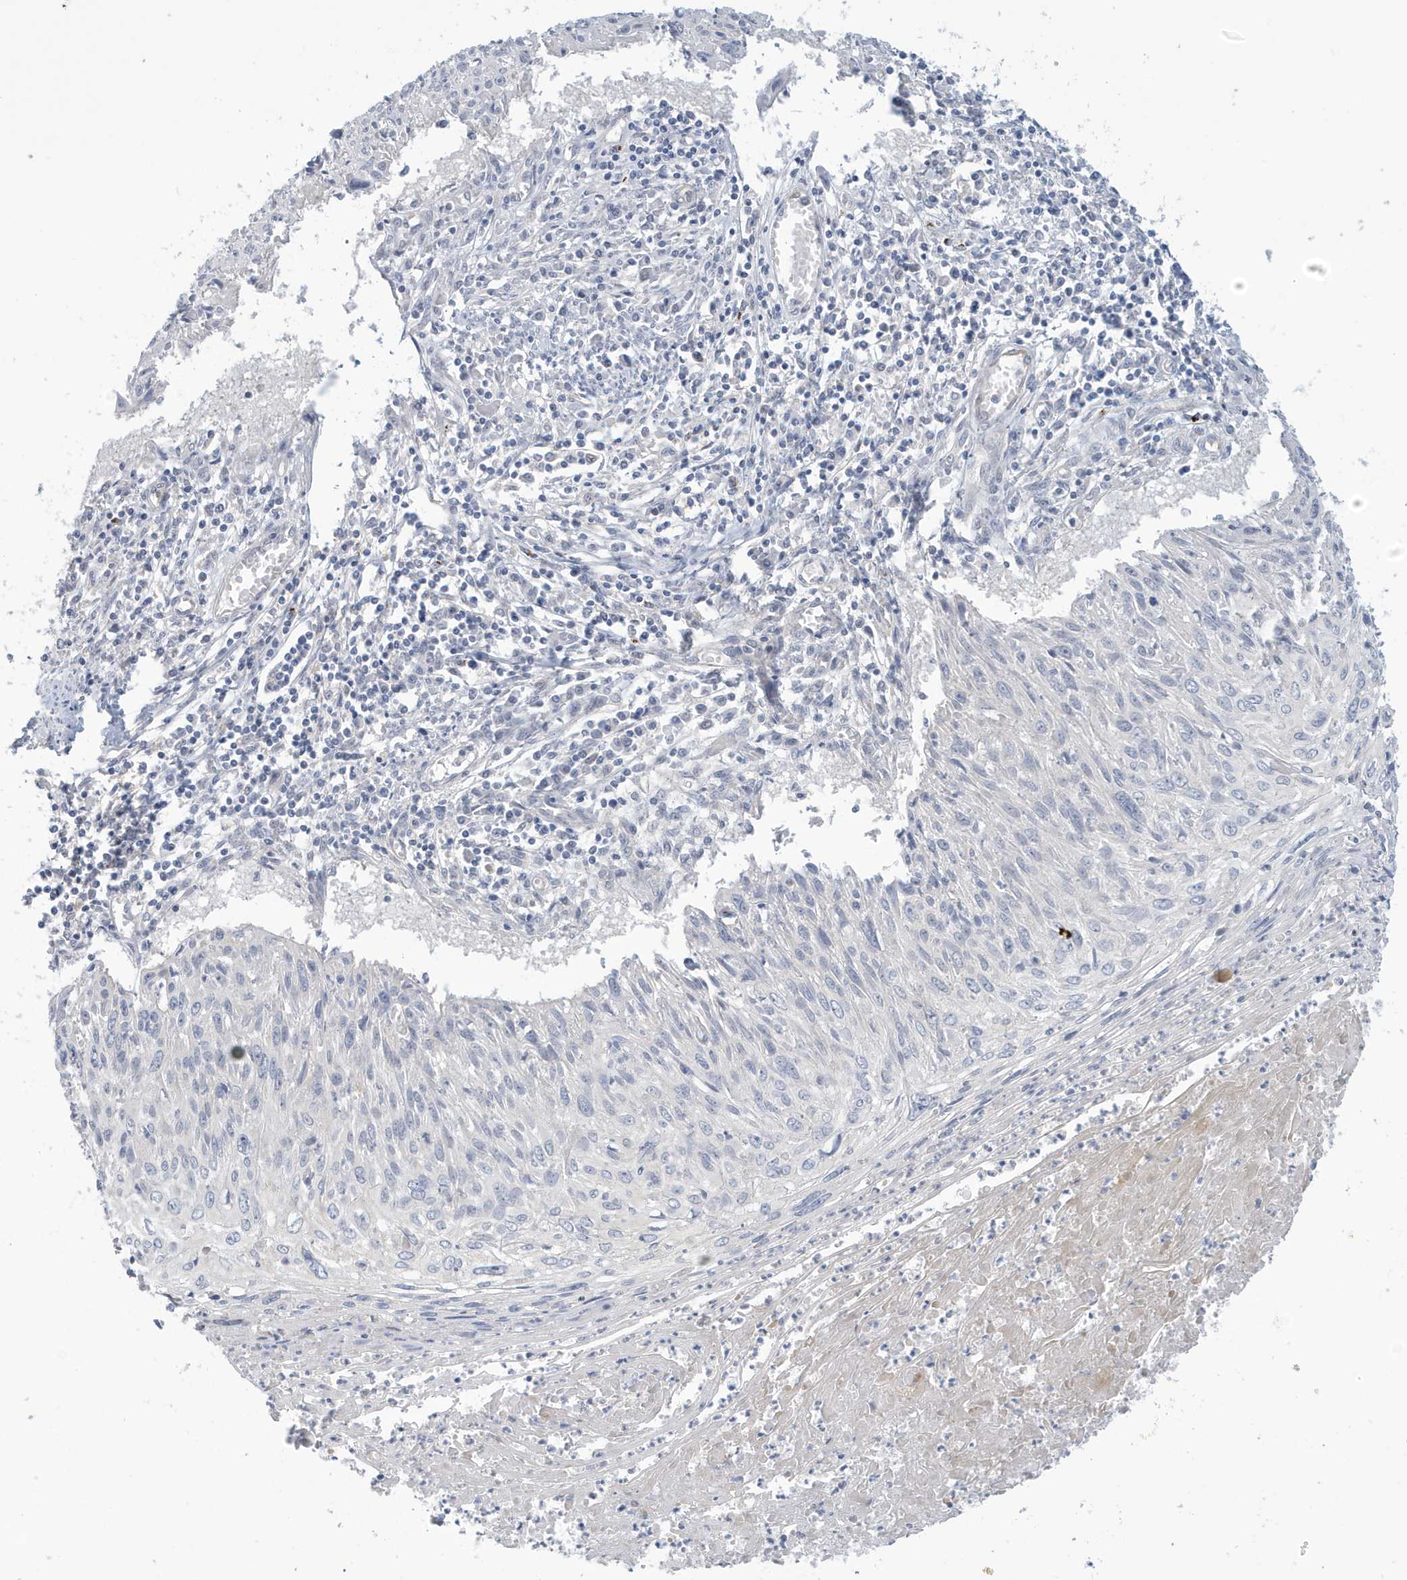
{"staining": {"intensity": "negative", "quantity": "none", "location": "none"}, "tissue": "cervical cancer", "cell_type": "Tumor cells", "image_type": "cancer", "snomed": [{"axis": "morphology", "description": "Squamous cell carcinoma, NOS"}, {"axis": "topography", "description": "Cervix"}], "caption": "An immunohistochemistry (IHC) image of squamous cell carcinoma (cervical) is shown. There is no staining in tumor cells of squamous cell carcinoma (cervical).", "gene": "VTA1", "patient": {"sex": "female", "age": 51}}